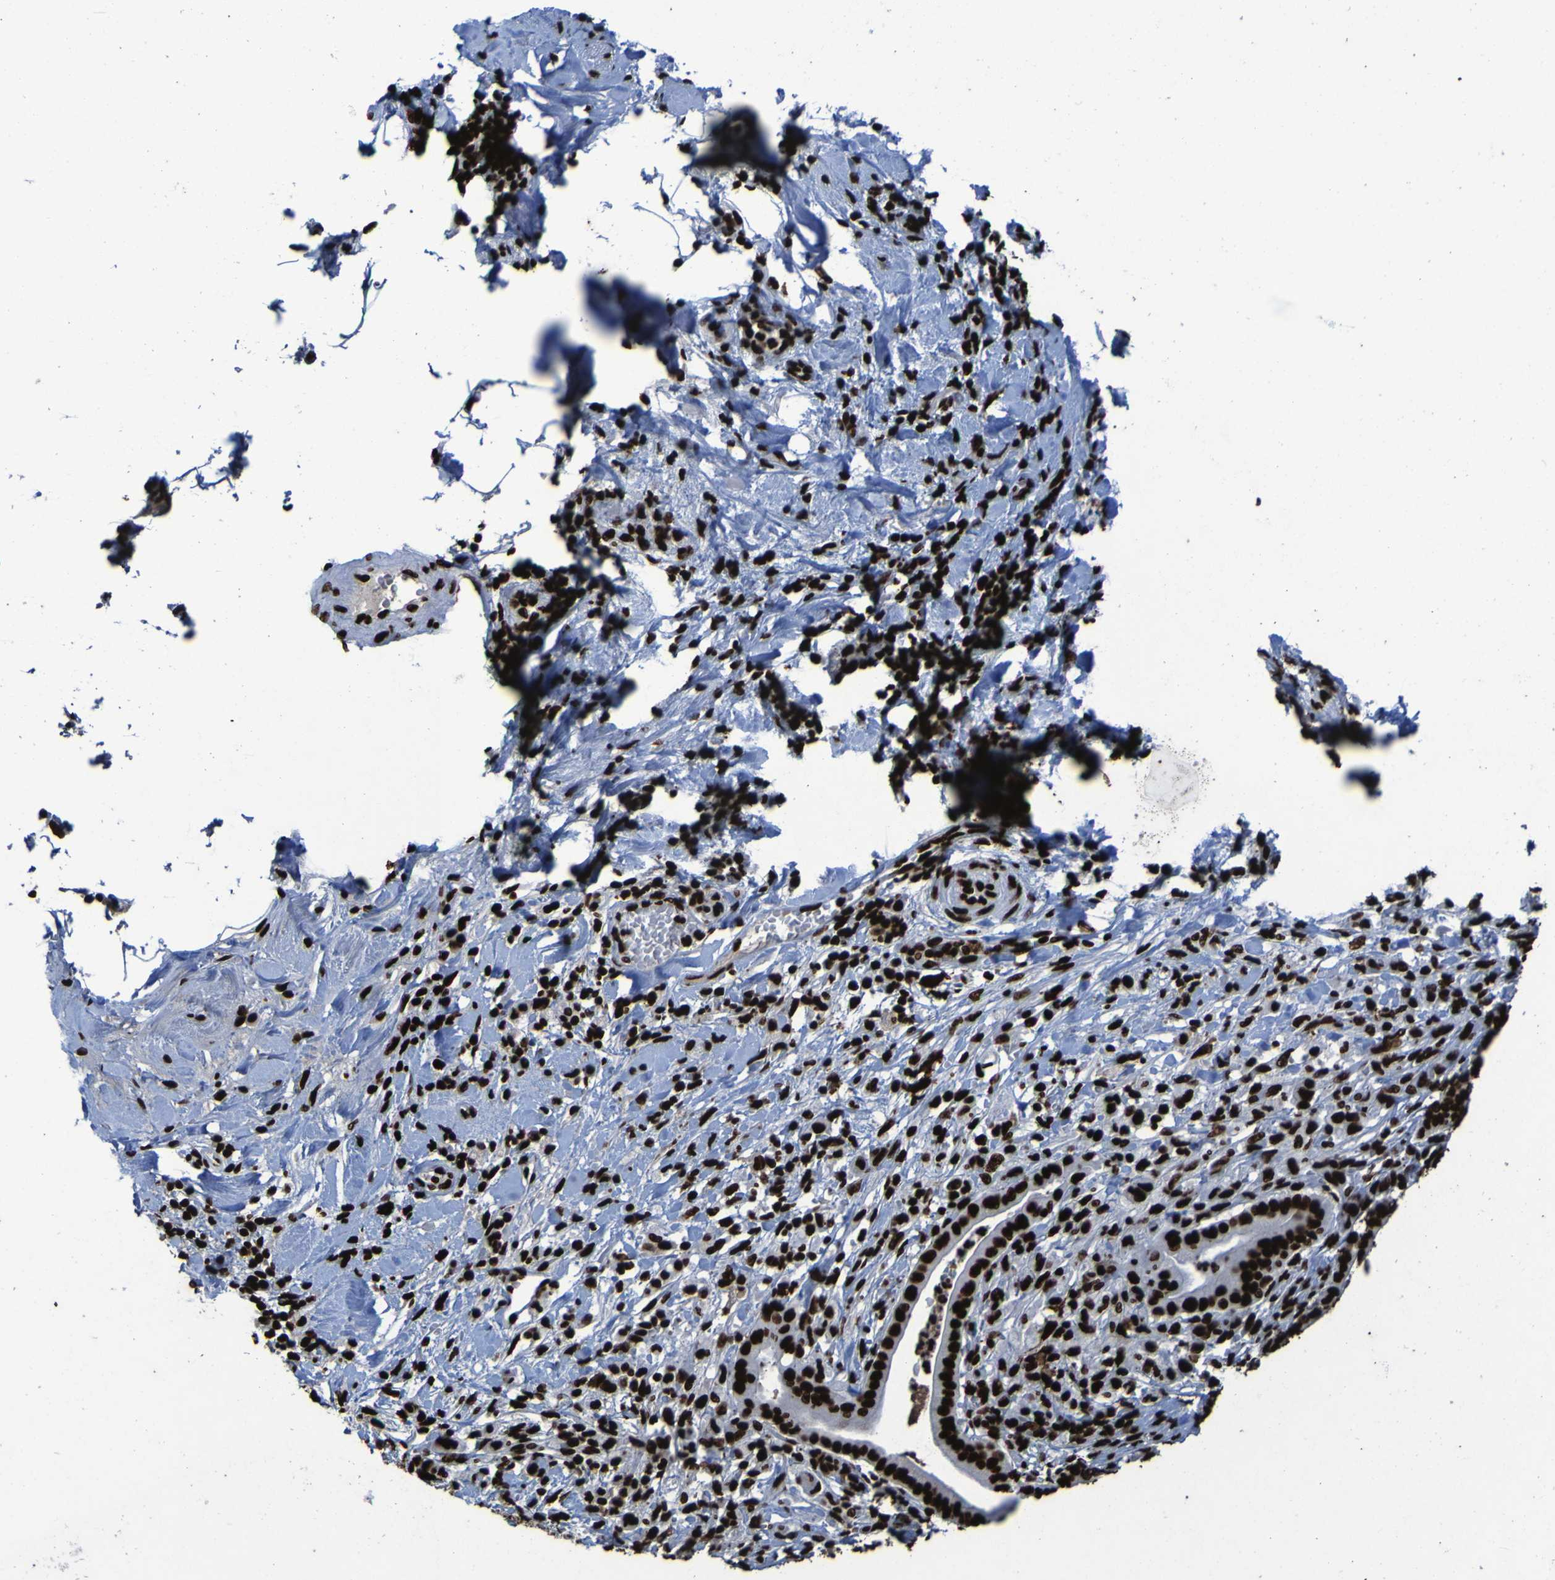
{"staining": {"intensity": "strong", "quantity": ">75%", "location": "nuclear"}, "tissue": "pancreatic cancer", "cell_type": "Tumor cells", "image_type": "cancer", "snomed": [{"axis": "morphology", "description": "Adenocarcinoma, NOS"}, {"axis": "topography", "description": "Pancreas"}], "caption": "Adenocarcinoma (pancreatic) stained with immunohistochemistry (IHC) demonstrates strong nuclear staining in approximately >75% of tumor cells.", "gene": "NPM1", "patient": {"sex": "male", "age": 63}}